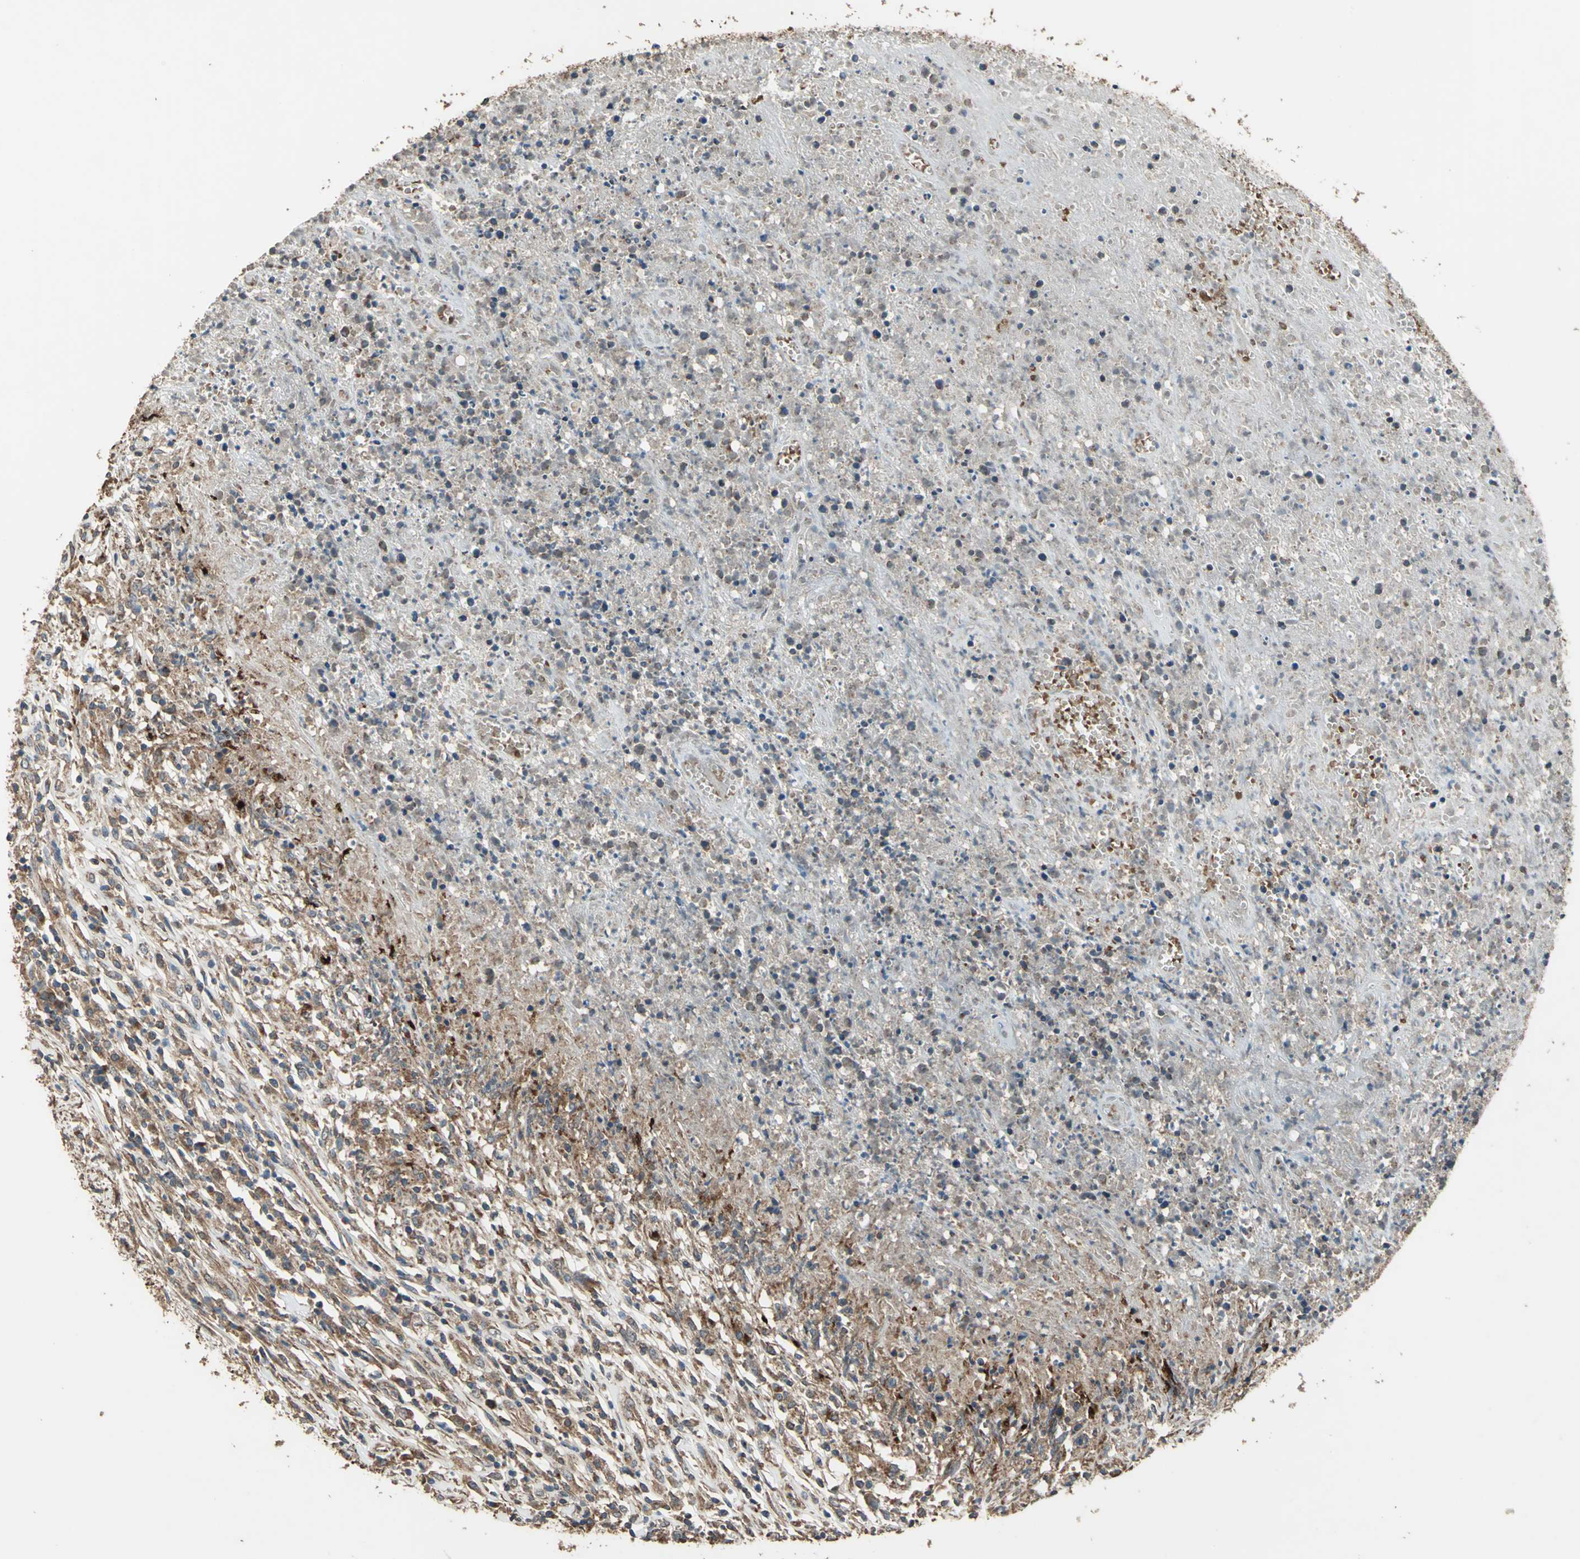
{"staining": {"intensity": "strong", "quantity": ">75%", "location": "cytoplasmic/membranous"}, "tissue": "lymphoma", "cell_type": "Tumor cells", "image_type": "cancer", "snomed": [{"axis": "morphology", "description": "Malignant lymphoma, non-Hodgkin's type, High grade"}, {"axis": "topography", "description": "Lymph node"}], "caption": "Immunohistochemical staining of human lymphoma demonstrates high levels of strong cytoplasmic/membranous protein staining in about >75% of tumor cells.", "gene": "POLRMT", "patient": {"sex": "female", "age": 84}}